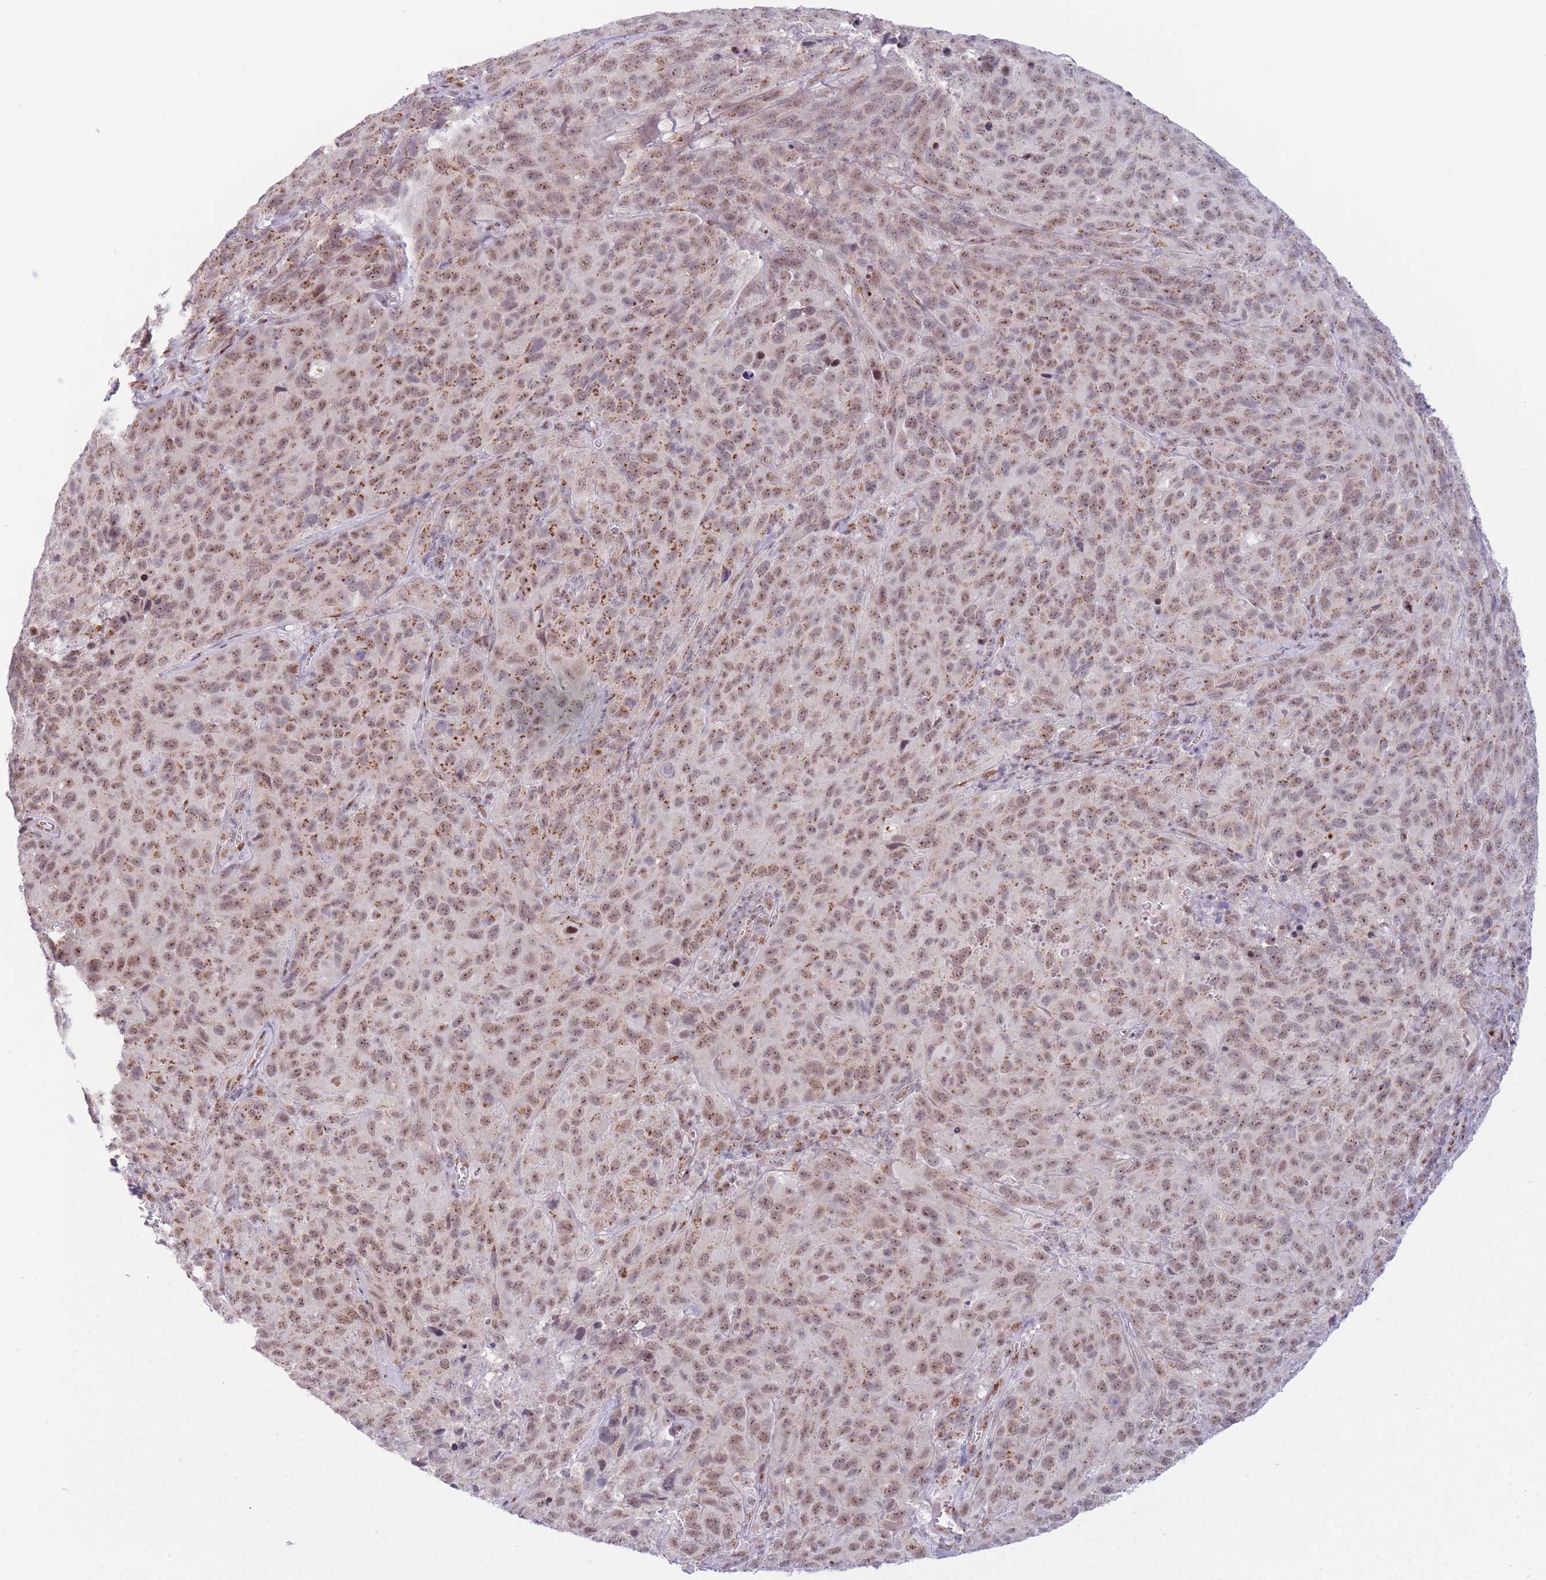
{"staining": {"intensity": "moderate", "quantity": ">75%", "location": "cytoplasmic/membranous,nuclear"}, "tissue": "cervical cancer", "cell_type": "Tumor cells", "image_type": "cancer", "snomed": [{"axis": "morphology", "description": "Squamous cell carcinoma, NOS"}, {"axis": "topography", "description": "Cervix"}], "caption": "Protein staining of squamous cell carcinoma (cervical) tissue exhibits moderate cytoplasmic/membranous and nuclear staining in about >75% of tumor cells.", "gene": "INO80C", "patient": {"sex": "female", "age": 51}}